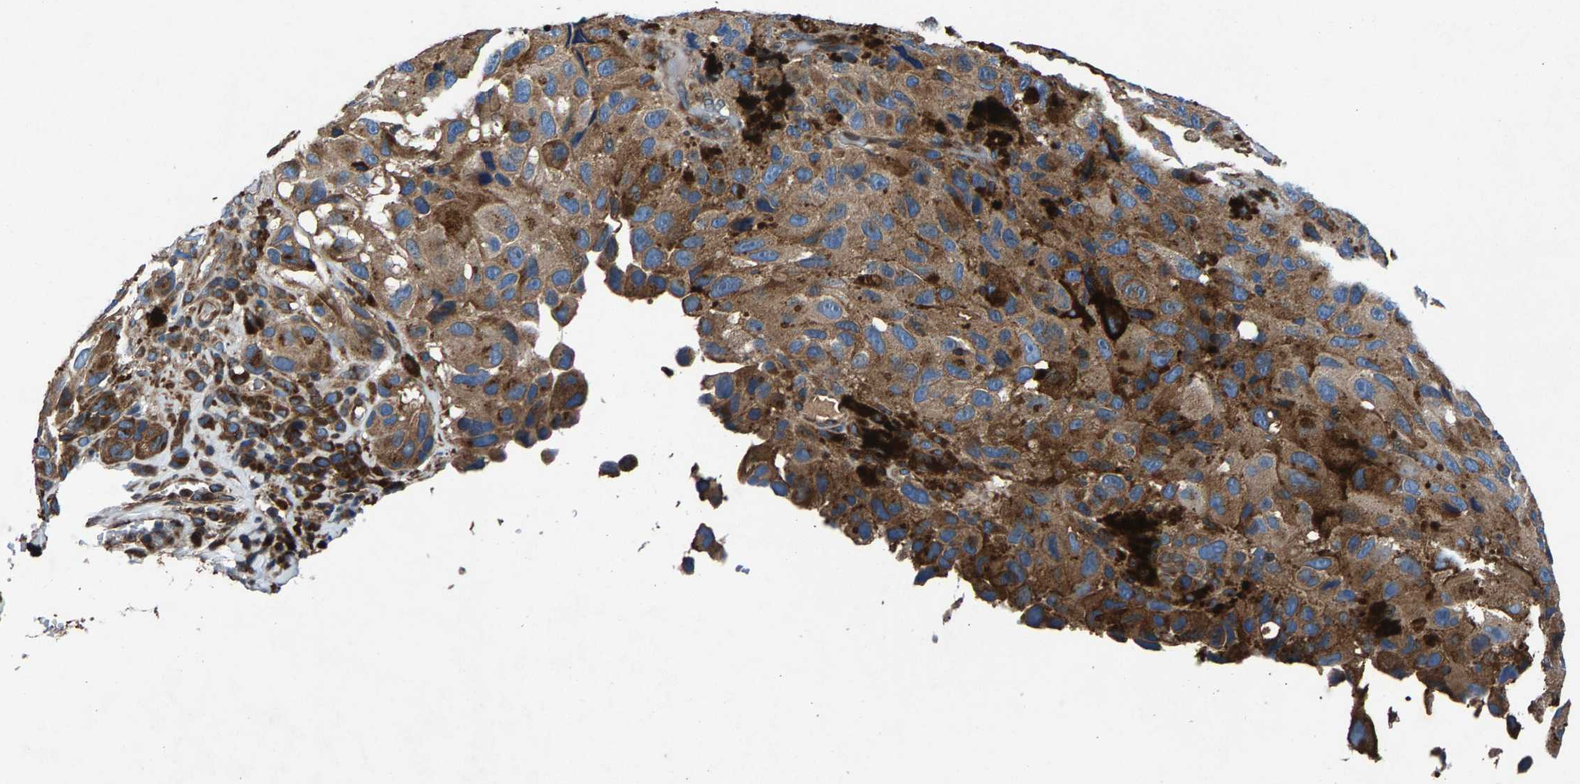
{"staining": {"intensity": "moderate", "quantity": ">75%", "location": "cytoplasmic/membranous"}, "tissue": "melanoma", "cell_type": "Tumor cells", "image_type": "cancer", "snomed": [{"axis": "morphology", "description": "Malignant melanoma, NOS"}, {"axis": "topography", "description": "Skin"}], "caption": "Immunohistochemical staining of human malignant melanoma exhibits moderate cytoplasmic/membranous protein positivity in approximately >75% of tumor cells.", "gene": "LPCAT1", "patient": {"sex": "female", "age": 73}}